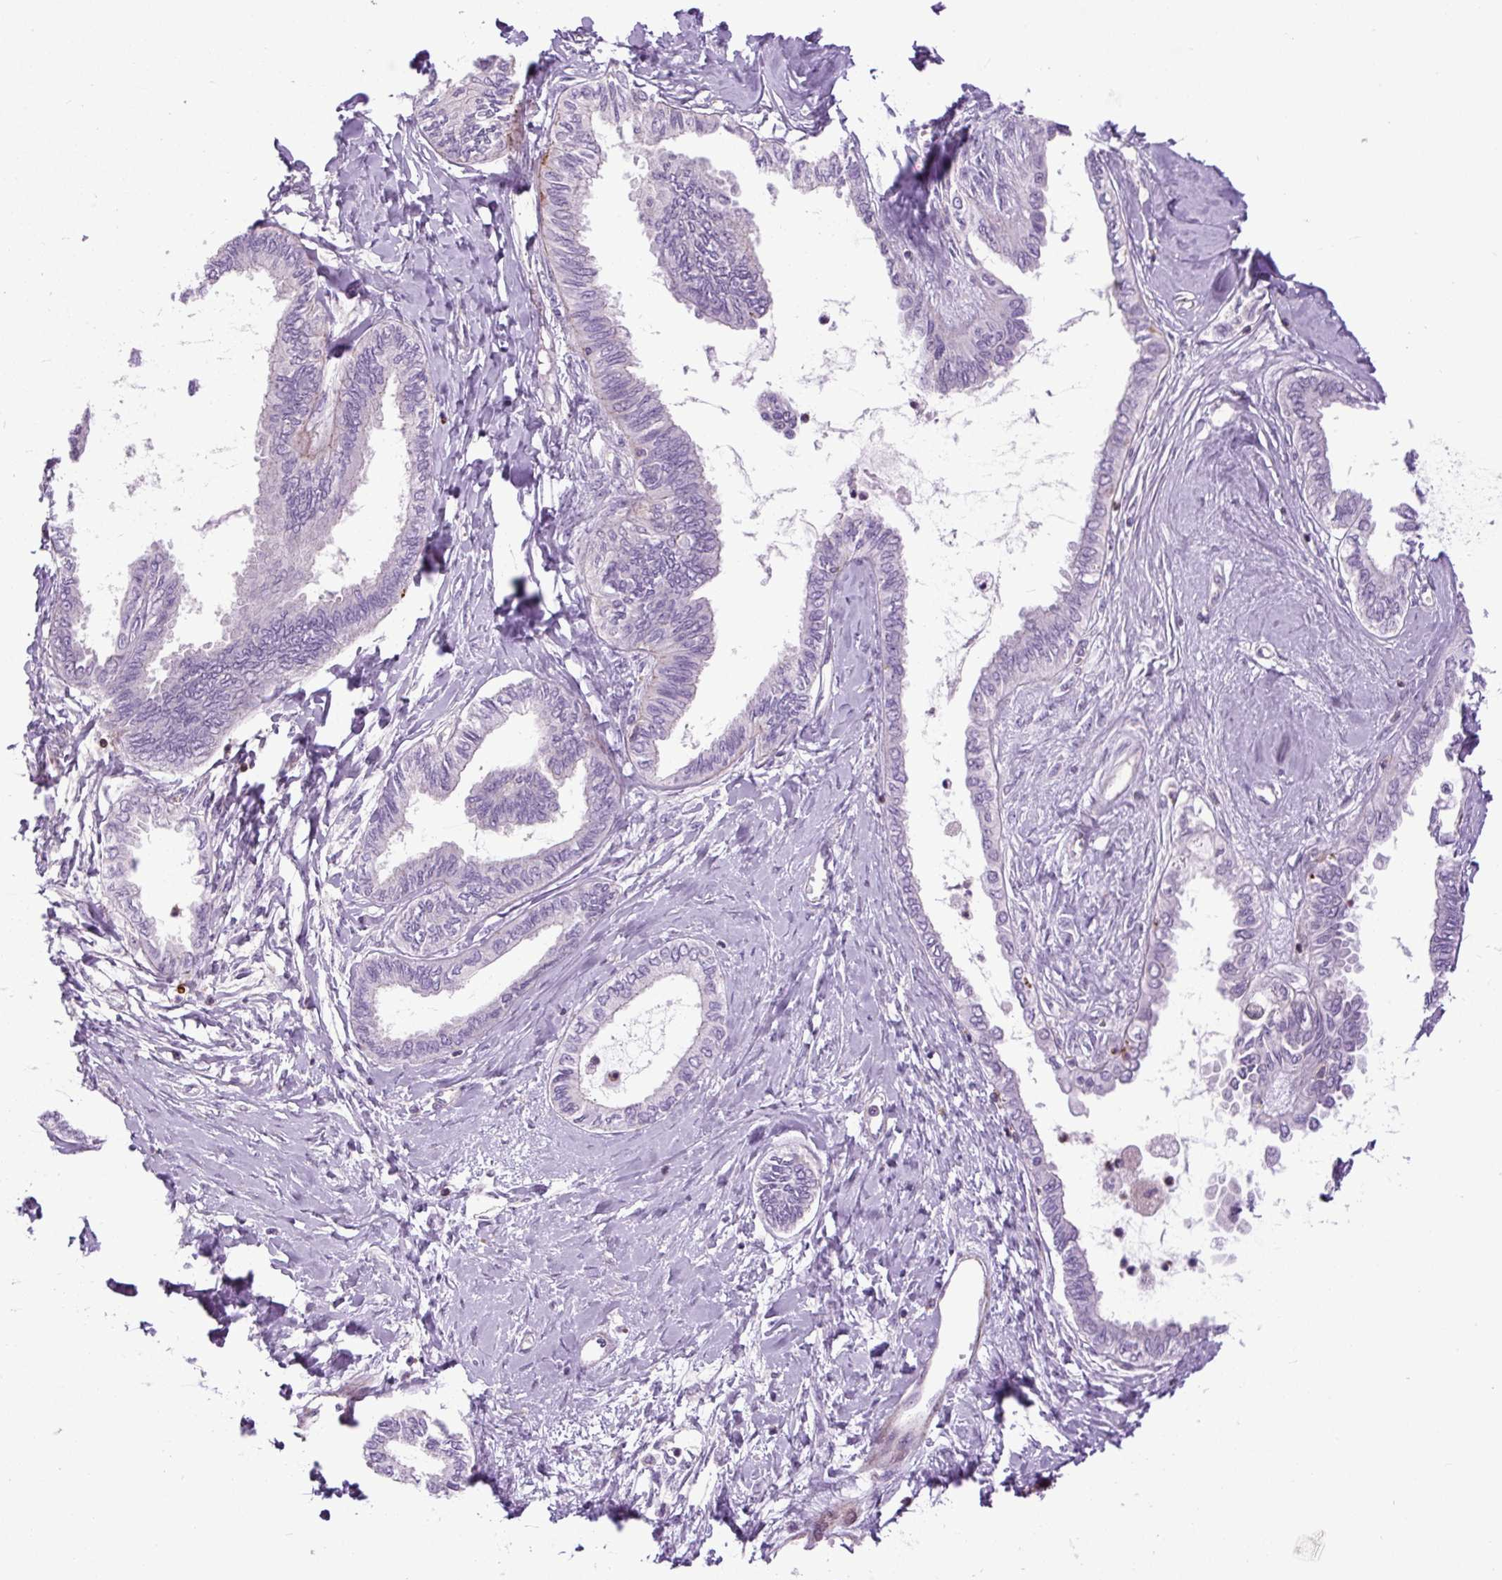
{"staining": {"intensity": "negative", "quantity": "none", "location": "none"}, "tissue": "ovarian cancer", "cell_type": "Tumor cells", "image_type": "cancer", "snomed": [{"axis": "morphology", "description": "Carcinoma, endometroid"}, {"axis": "topography", "description": "Ovary"}], "caption": "There is no significant expression in tumor cells of ovarian cancer.", "gene": "ZNF197", "patient": {"sex": "female", "age": 70}}